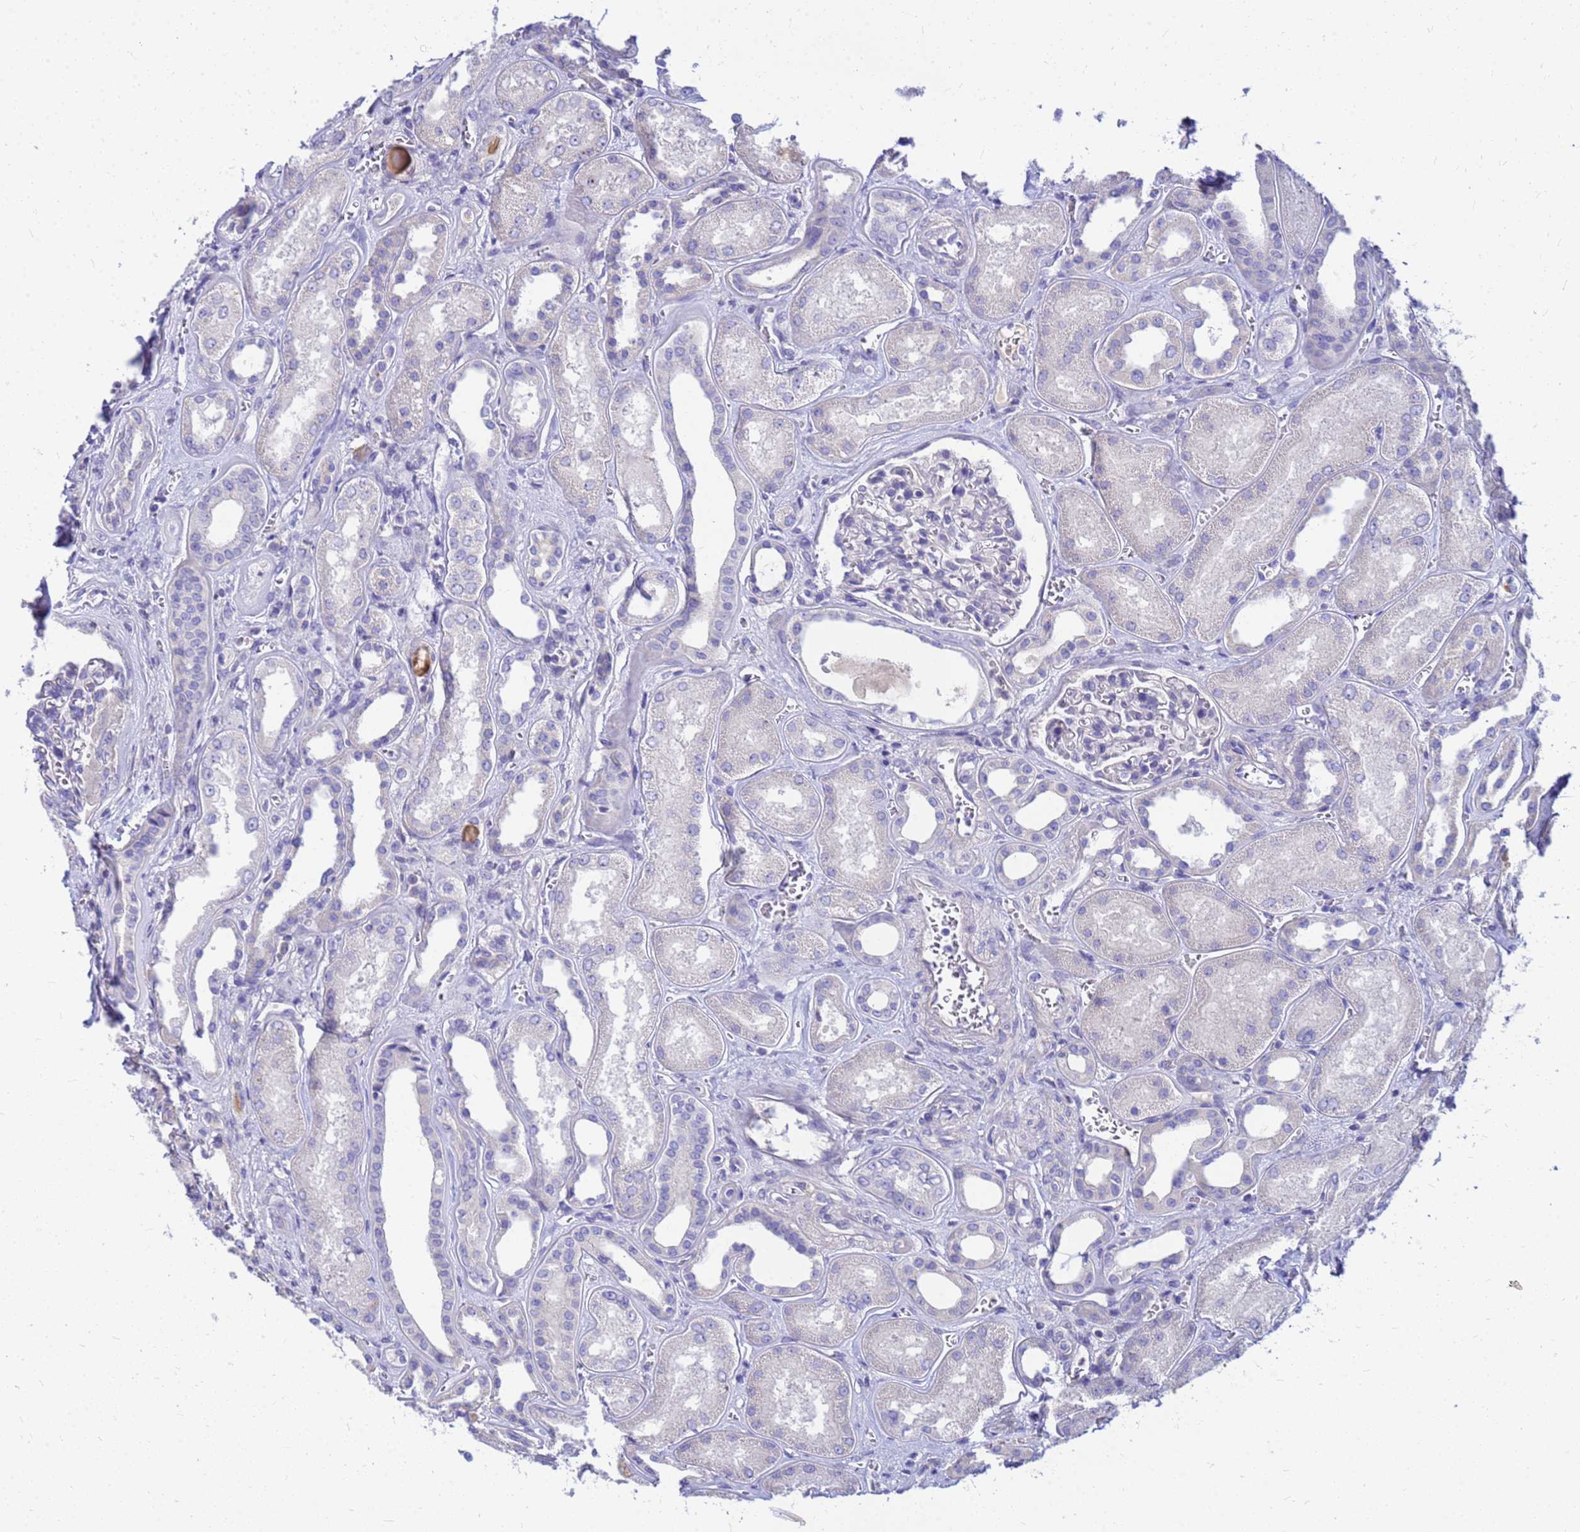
{"staining": {"intensity": "negative", "quantity": "none", "location": "none"}, "tissue": "kidney", "cell_type": "Cells in glomeruli", "image_type": "normal", "snomed": [{"axis": "morphology", "description": "Normal tissue, NOS"}, {"axis": "morphology", "description": "Adenocarcinoma, NOS"}, {"axis": "topography", "description": "Kidney"}], "caption": "Immunohistochemistry micrograph of benign kidney: kidney stained with DAB (3,3'-diaminobenzidine) shows no significant protein staining in cells in glomeruli.", "gene": "DPRX", "patient": {"sex": "female", "age": 68}}